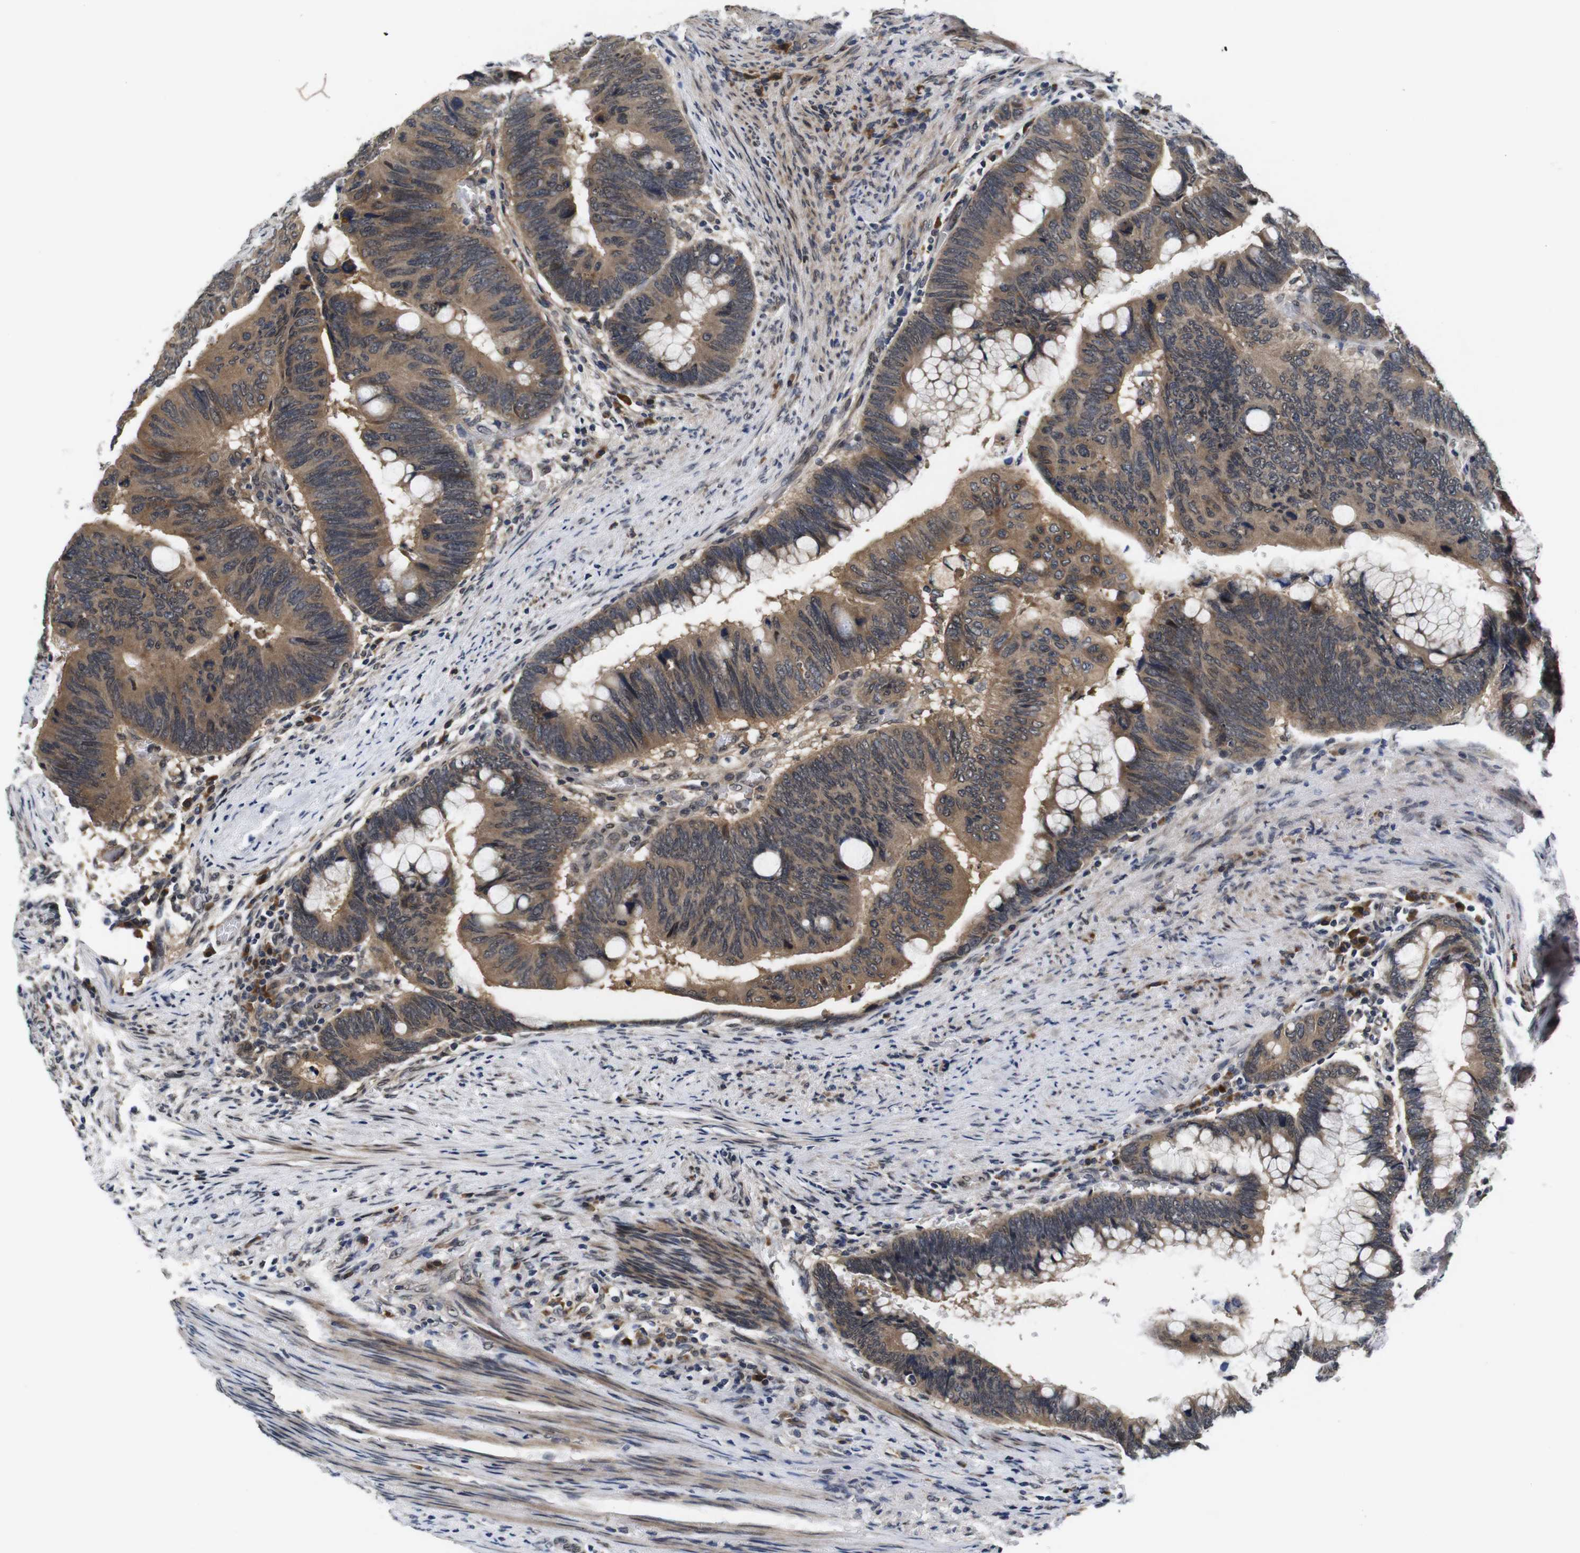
{"staining": {"intensity": "moderate", "quantity": ">75%", "location": "cytoplasmic/membranous"}, "tissue": "colorectal cancer", "cell_type": "Tumor cells", "image_type": "cancer", "snomed": [{"axis": "morphology", "description": "Normal tissue, NOS"}, {"axis": "morphology", "description": "Adenocarcinoma, NOS"}, {"axis": "topography", "description": "Rectum"}, {"axis": "topography", "description": "Peripheral nerve tissue"}], "caption": "Colorectal adenocarcinoma stained with a brown dye reveals moderate cytoplasmic/membranous positive positivity in about >75% of tumor cells.", "gene": "ZBTB46", "patient": {"sex": "male", "age": 92}}